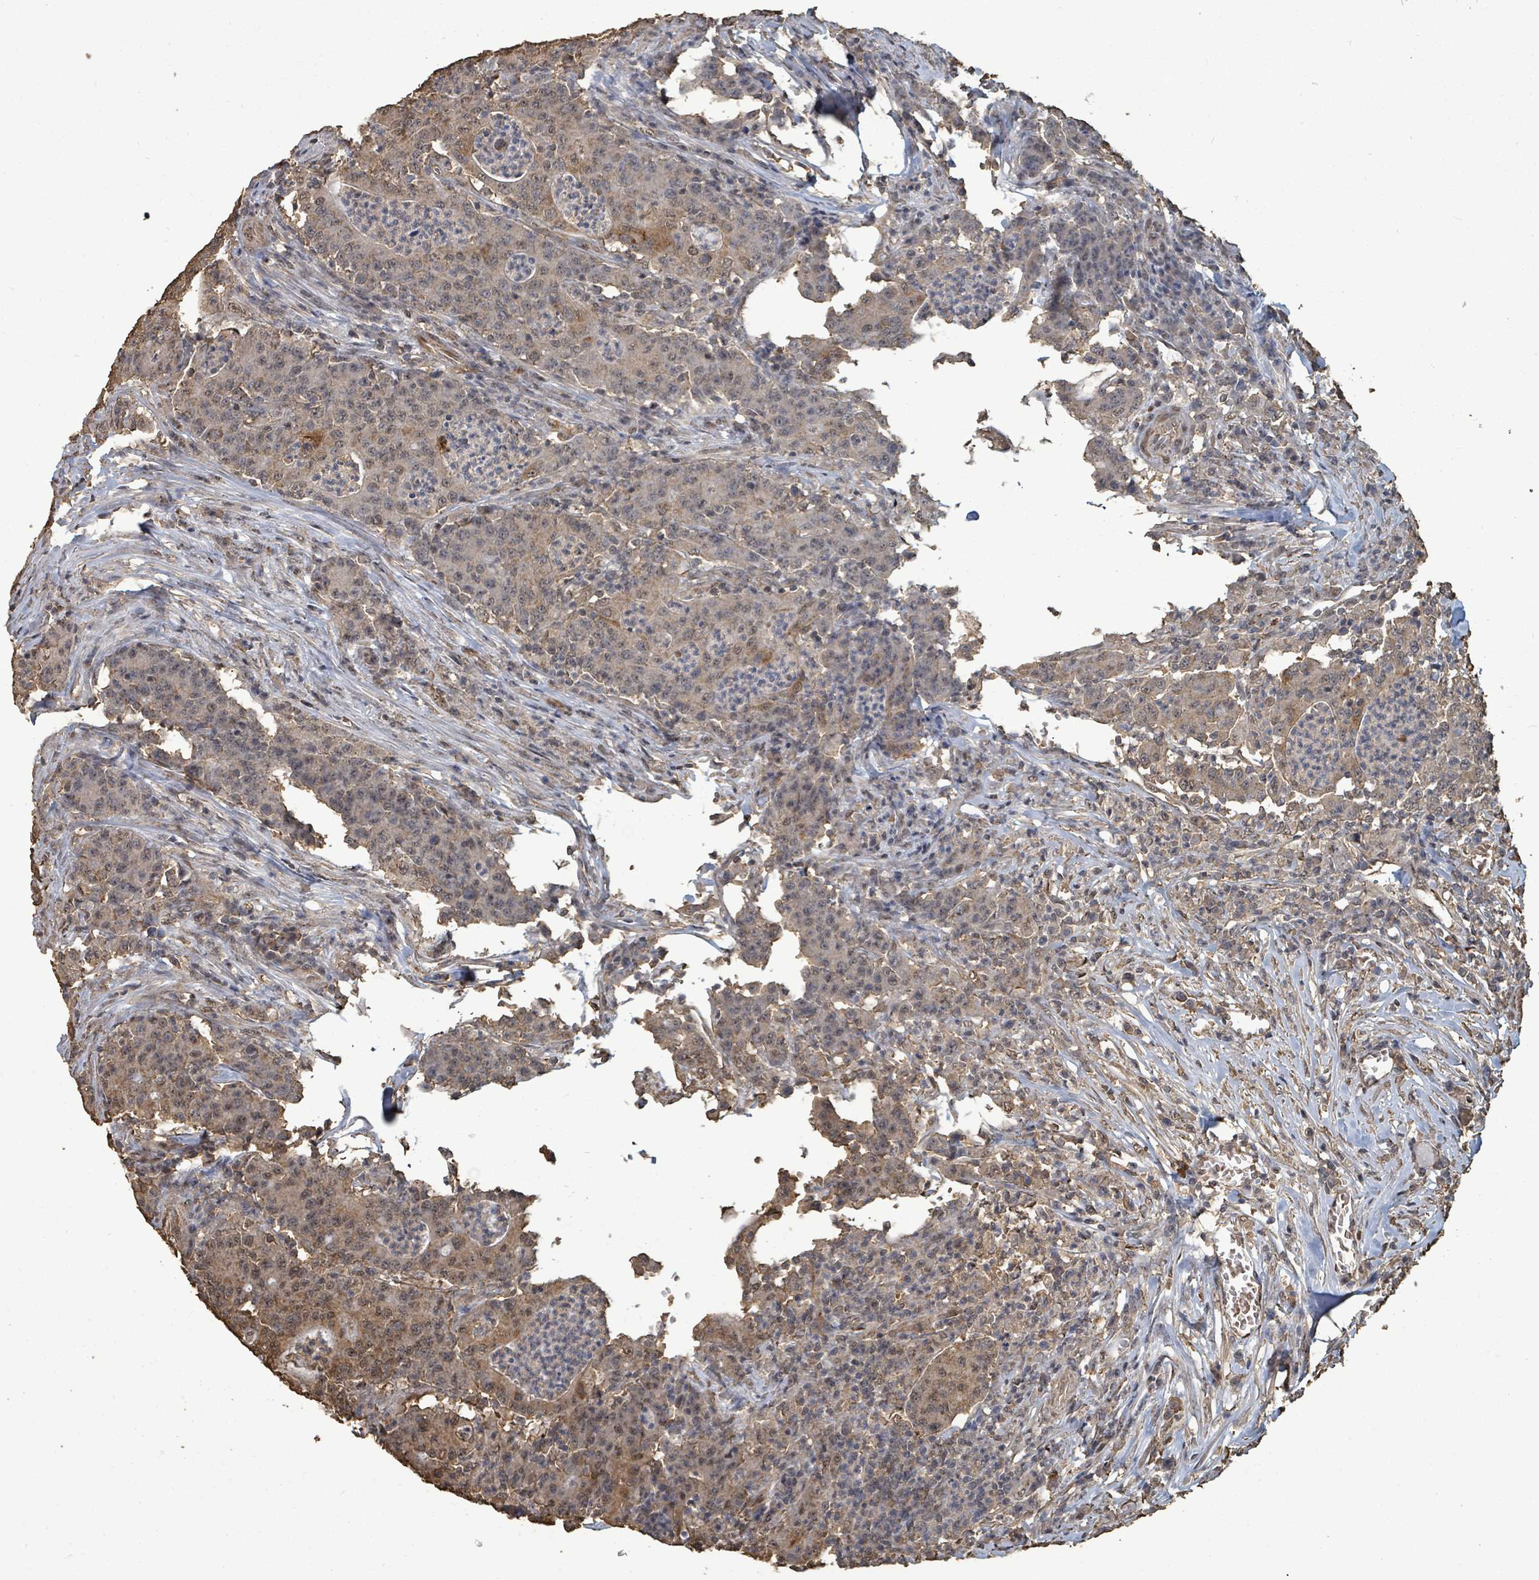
{"staining": {"intensity": "moderate", "quantity": ">75%", "location": "cytoplasmic/membranous,nuclear"}, "tissue": "colorectal cancer", "cell_type": "Tumor cells", "image_type": "cancer", "snomed": [{"axis": "morphology", "description": "Adenocarcinoma, NOS"}, {"axis": "topography", "description": "Colon"}], "caption": "This is a micrograph of immunohistochemistry staining of colorectal cancer (adenocarcinoma), which shows moderate positivity in the cytoplasmic/membranous and nuclear of tumor cells.", "gene": "C6orf52", "patient": {"sex": "male", "age": 83}}